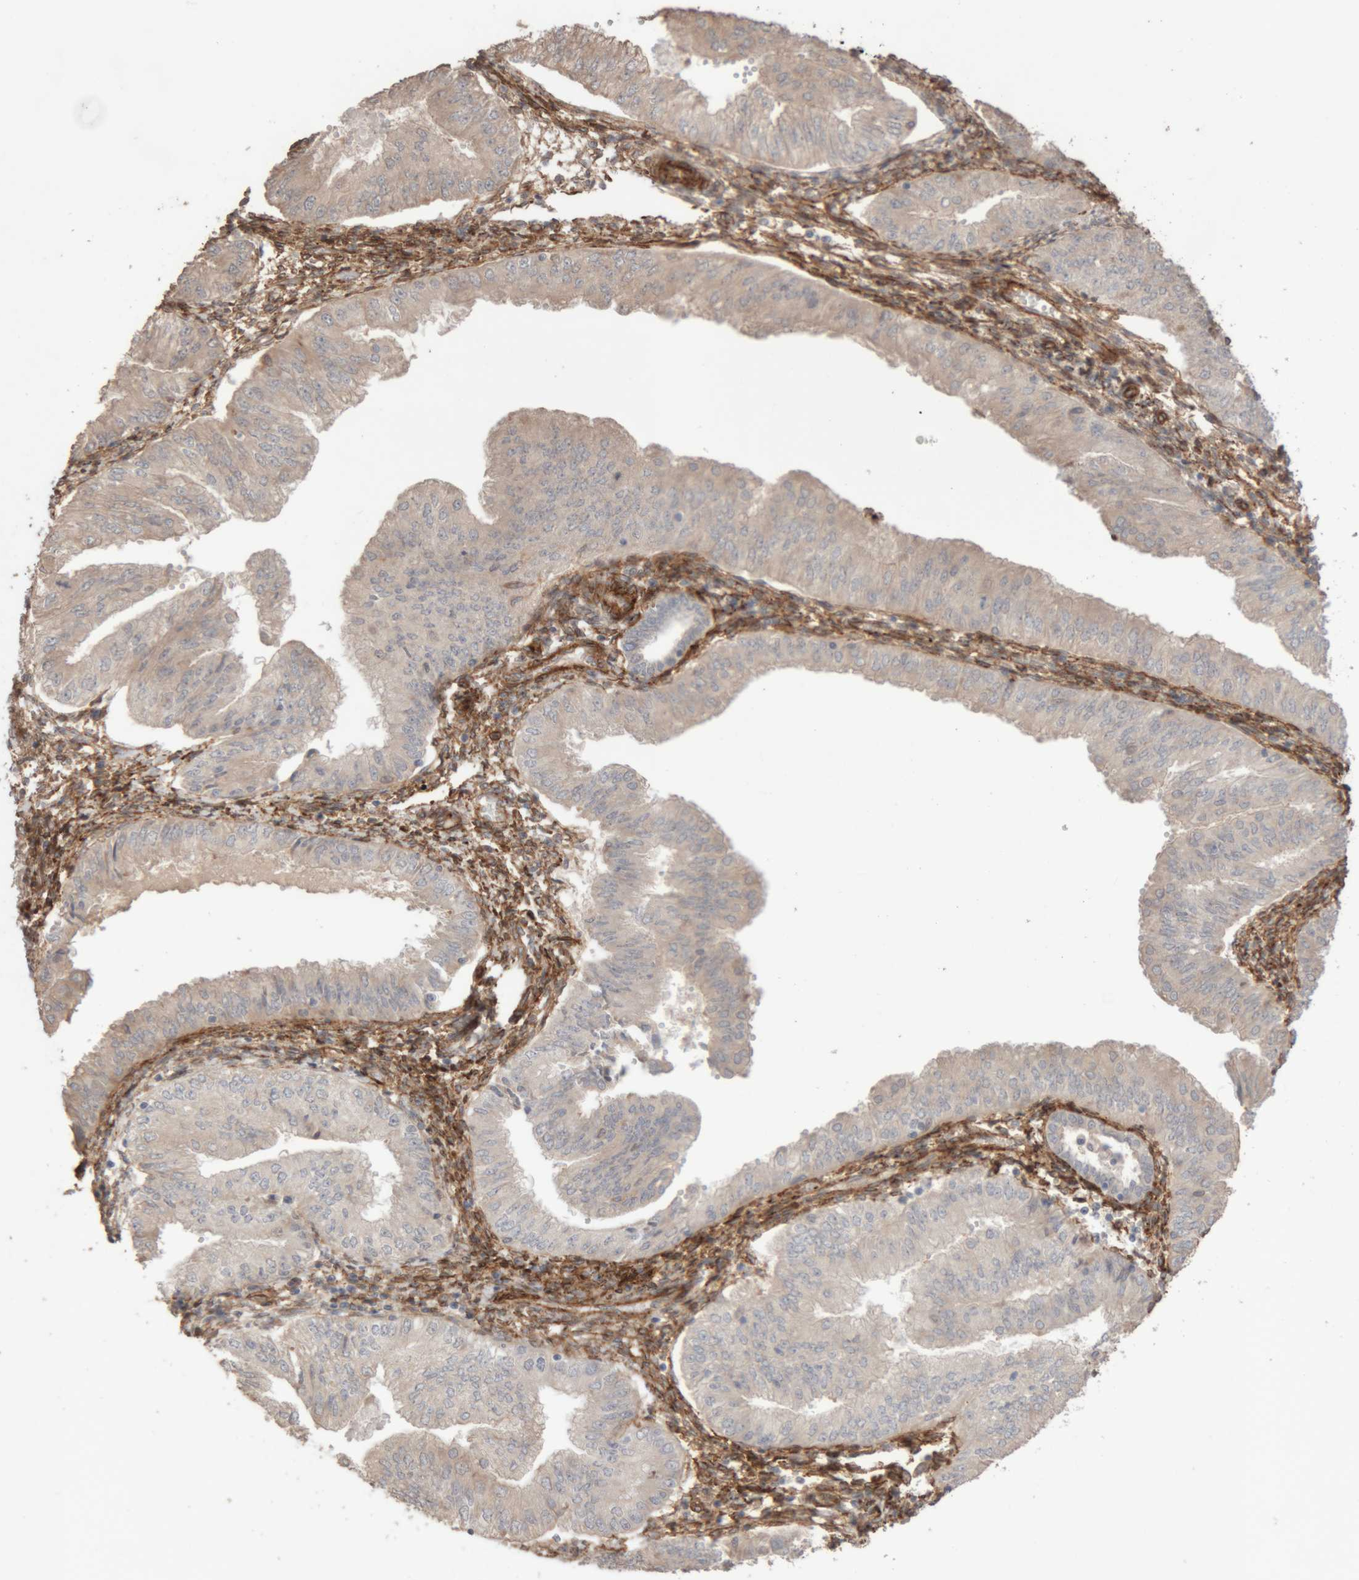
{"staining": {"intensity": "weak", "quantity": "<25%", "location": "cytoplasmic/membranous"}, "tissue": "endometrial cancer", "cell_type": "Tumor cells", "image_type": "cancer", "snomed": [{"axis": "morphology", "description": "Normal tissue, NOS"}, {"axis": "morphology", "description": "Adenocarcinoma, NOS"}, {"axis": "topography", "description": "Endometrium"}], "caption": "An IHC histopathology image of endometrial cancer (adenocarcinoma) is shown. There is no staining in tumor cells of endometrial cancer (adenocarcinoma).", "gene": "RAB32", "patient": {"sex": "female", "age": 53}}